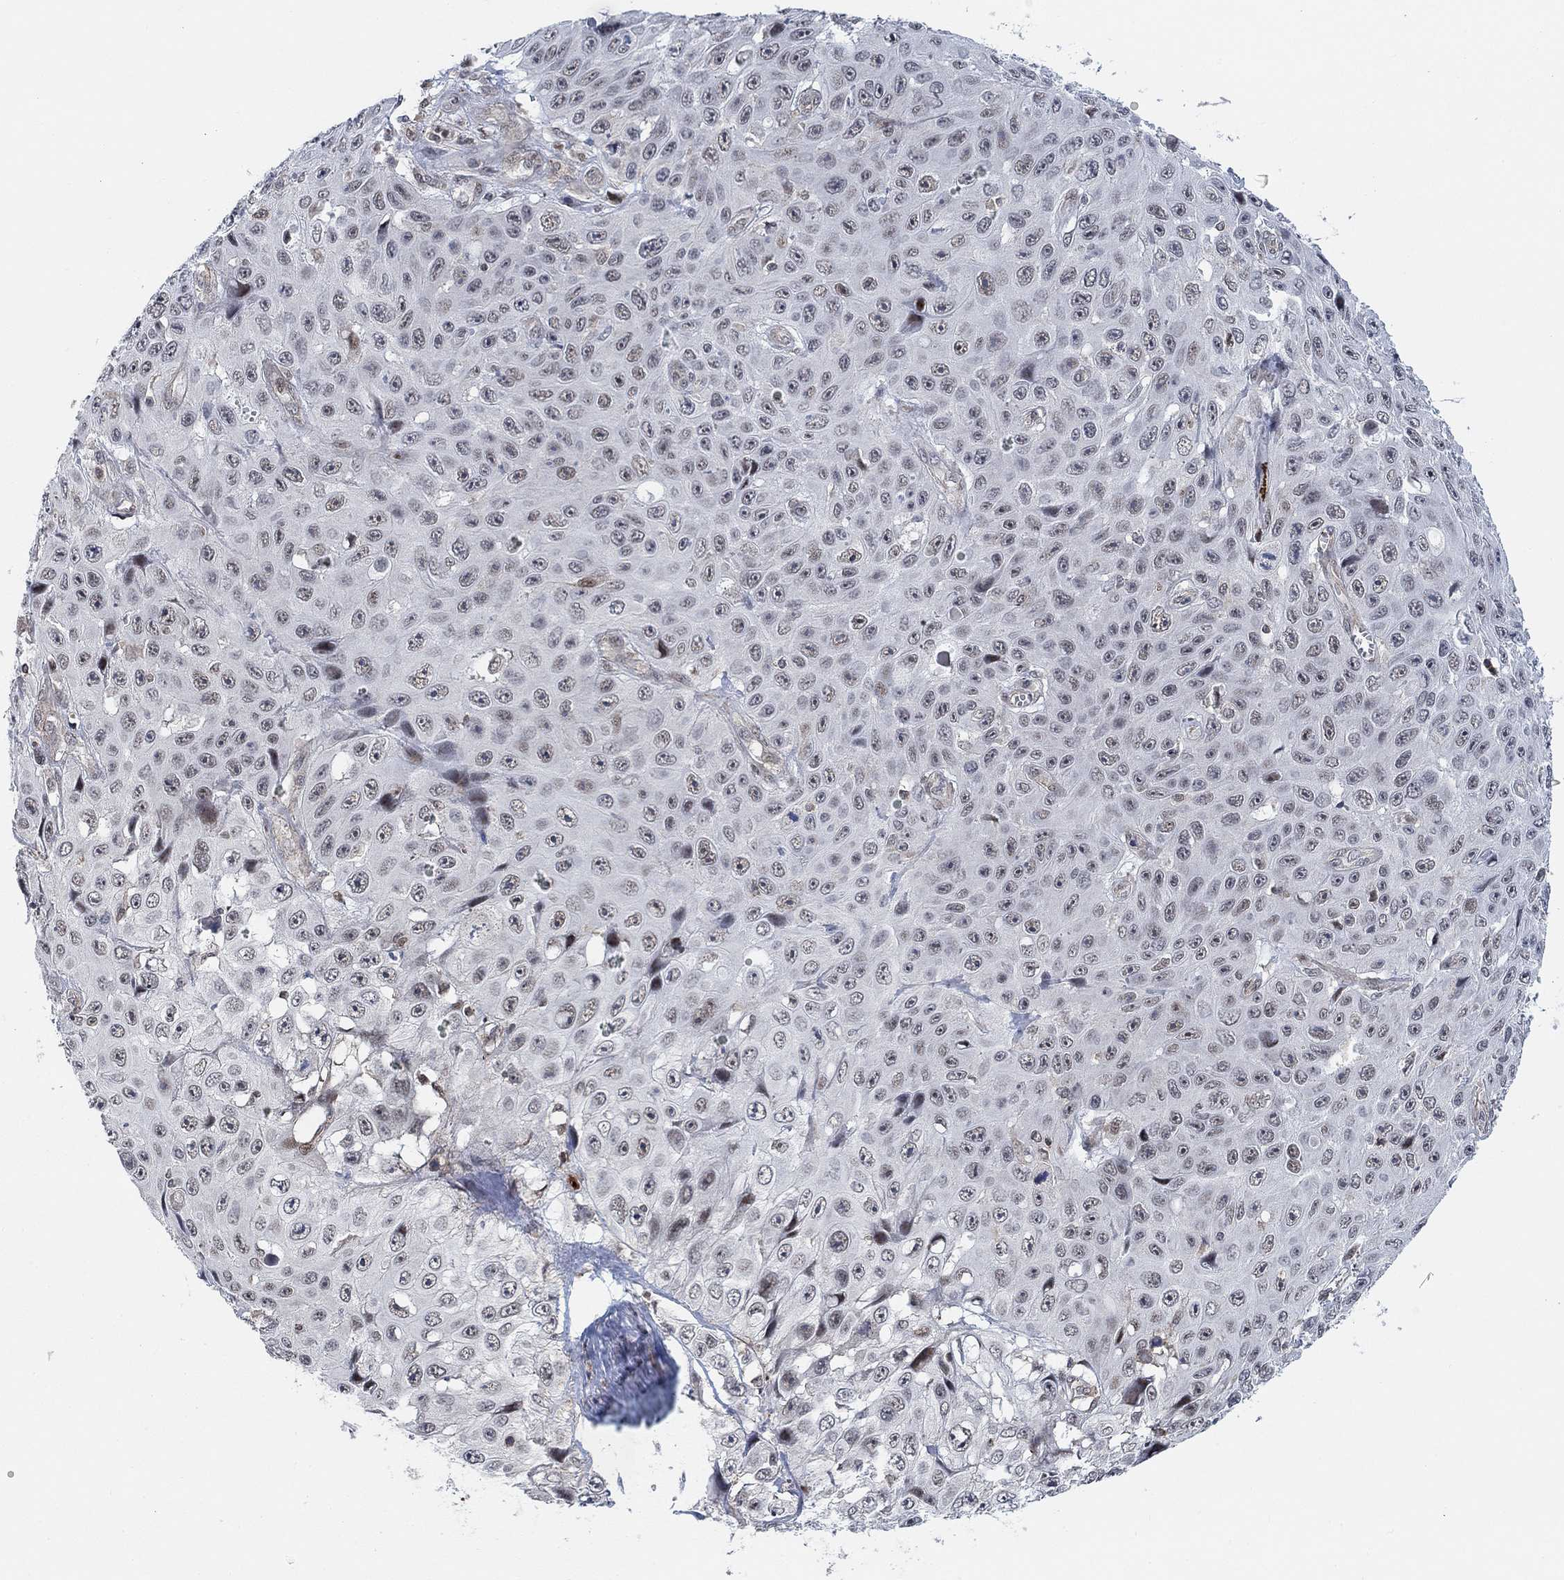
{"staining": {"intensity": "weak", "quantity": "<25%", "location": "nuclear"}, "tissue": "skin cancer", "cell_type": "Tumor cells", "image_type": "cancer", "snomed": [{"axis": "morphology", "description": "Squamous cell carcinoma, NOS"}, {"axis": "topography", "description": "Skin"}], "caption": "An image of human skin squamous cell carcinoma is negative for staining in tumor cells.", "gene": "PWWP2B", "patient": {"sex": "male", "age": 82}}